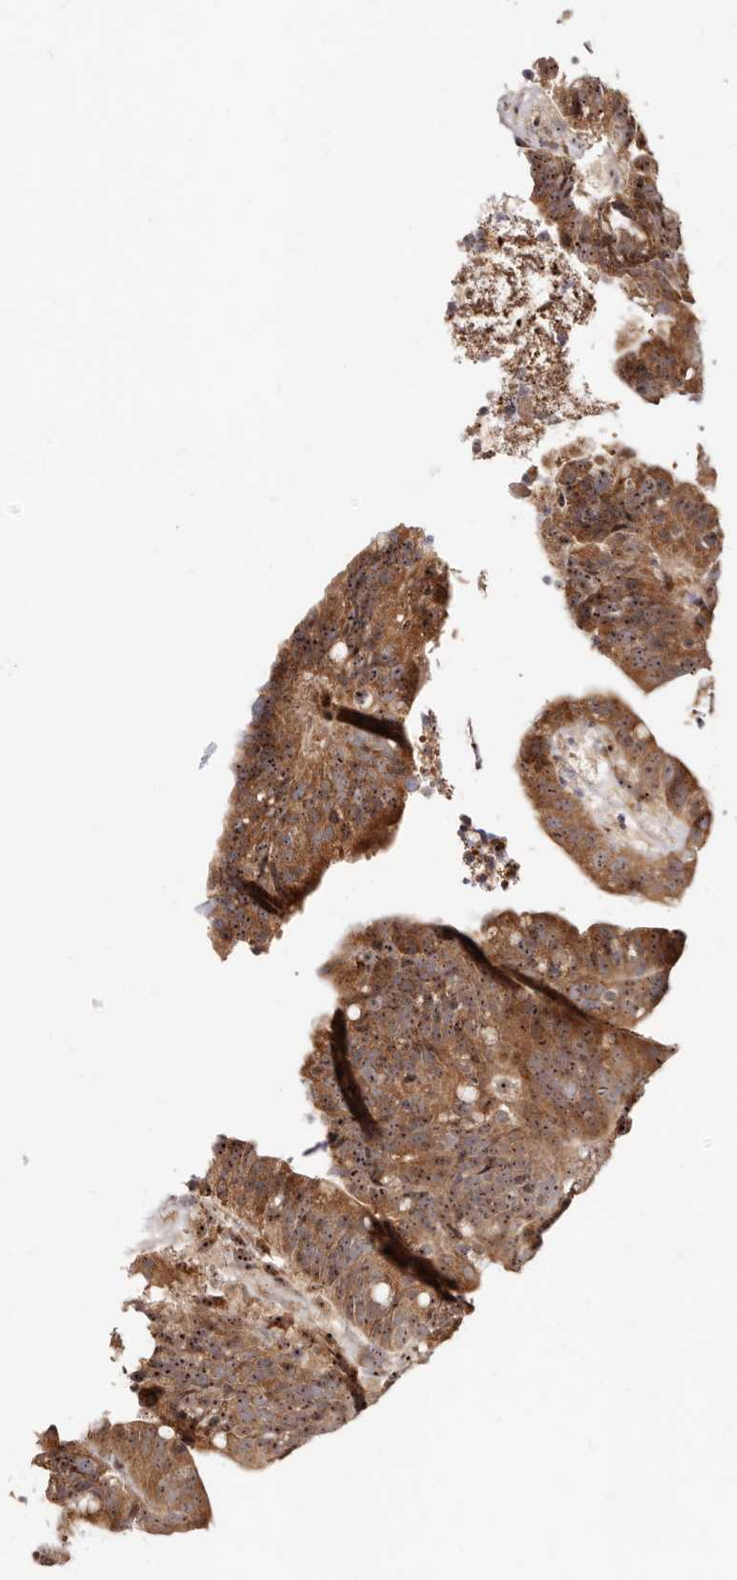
{"staining": {"intensity": "moderate", "quantity": ">75%", "location": "cytoplasmic/membranous,nuclear"}, "tissue": "colorectal cancer", "cell_type": "Tumor cells", "image_type": "cancer", "snomed": [{"axis": "morphology", "description": "Adenocarcinoma, NOS"}, {"axis": "topography", "description": "Colon"}], "caption": "Immunohistochemistry (IHC) of adenocarcinoma (colorectal) shows medium levels of moderate cytoplasmic/membranous and nuclear staining in about >75% of tumor cells. The protein of interest is shown in brown color, while the nuclei are stained blue.", "gene": "APOL6", "patient": {"sex": "female", "age": 66}}